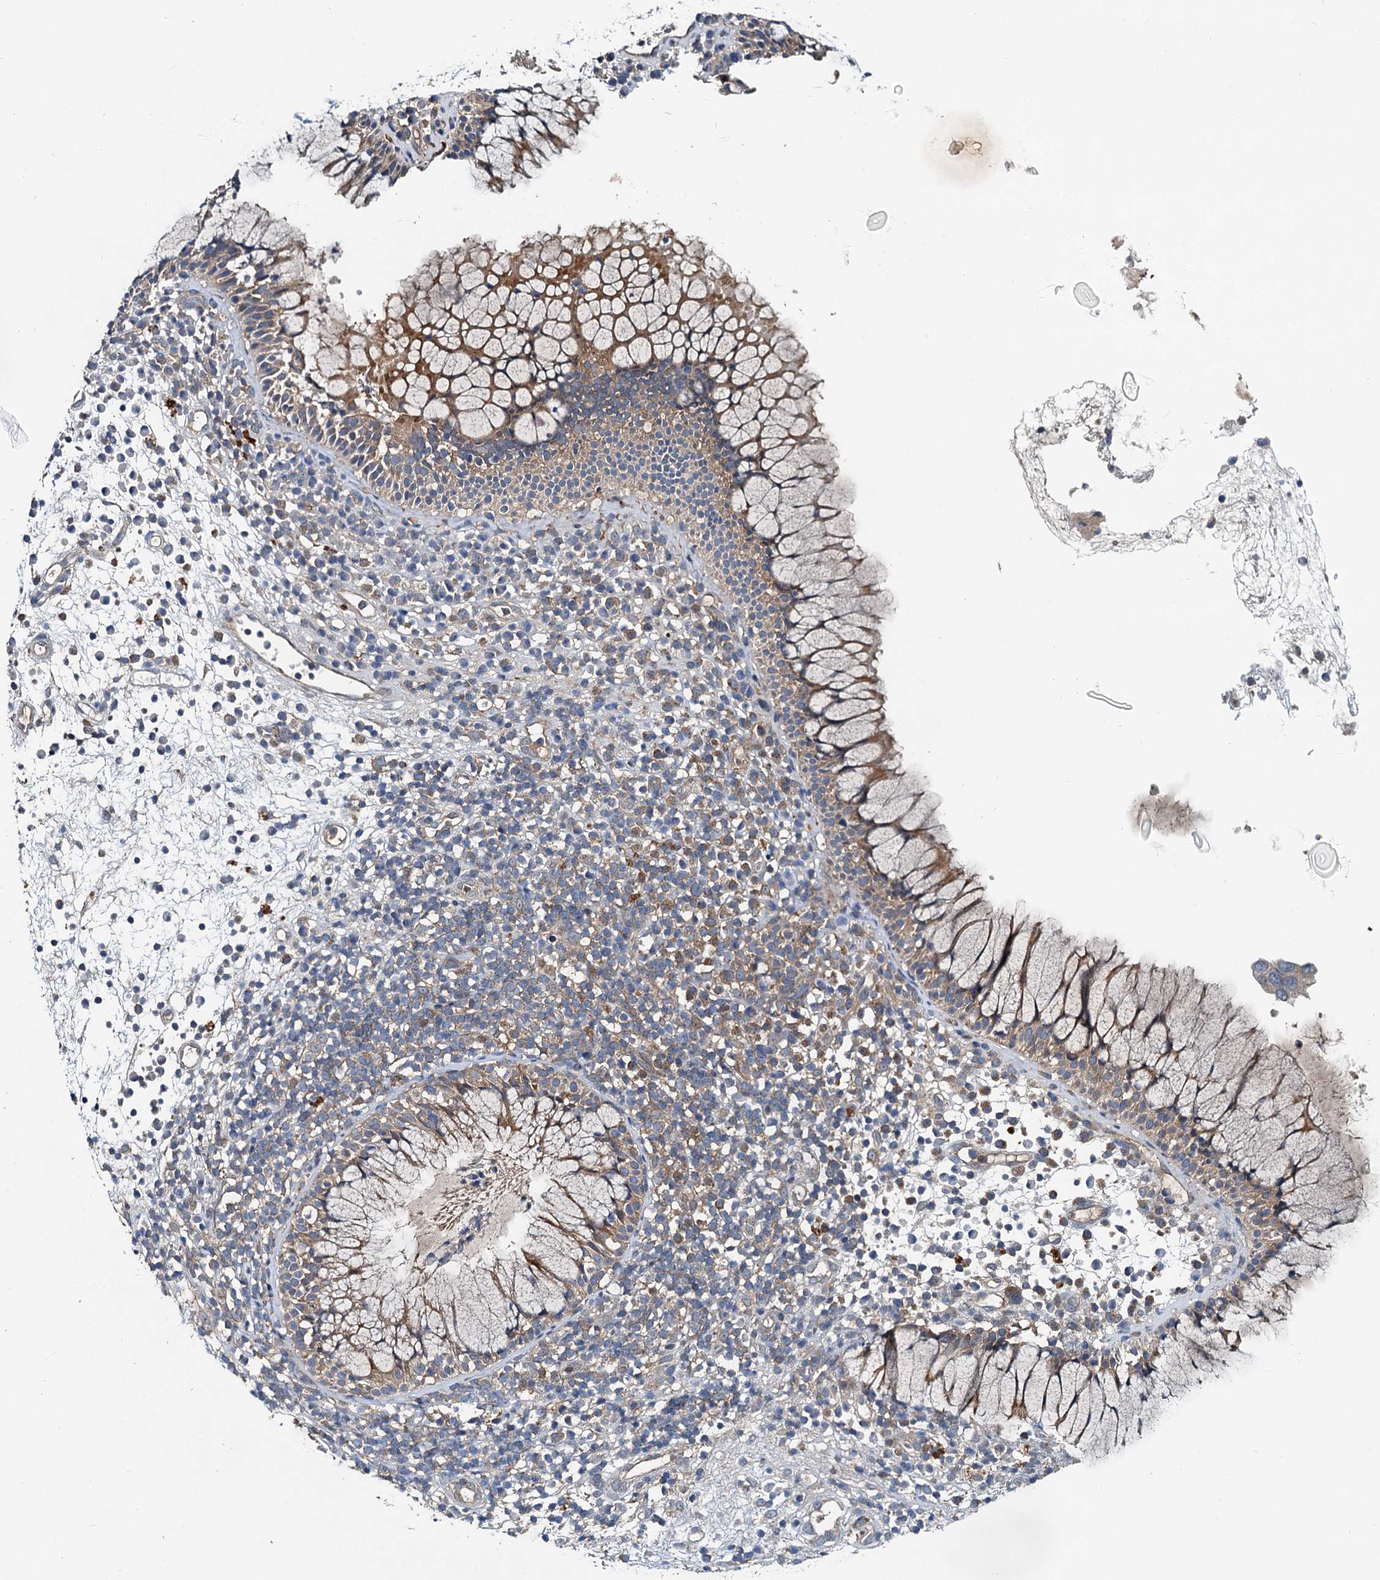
{"staining": {"intensity": "weak", "quantity": "25%-75%", "location": "cytoplasmic/membranous"}, "tissue": "nasopharynx", "cell_type": "Respiratory epithelial cells", "image_type": "normal", "snomed": [{"axis": "morphology", "description": "Normal tissue, NOS"}, {"axis": "morphology", "description": "Inflammation, NOS"}, {"axis": "topography", "description": "Nasopharynx"}], "caption": "Respiratory epithelial cells reveal low levels of weak cytoplasmic/membranous staining in about 25%-75% of cells in normal nasopharynx.", "gene": "EFL1", "patient": {"sex": "male", "age": 70}}